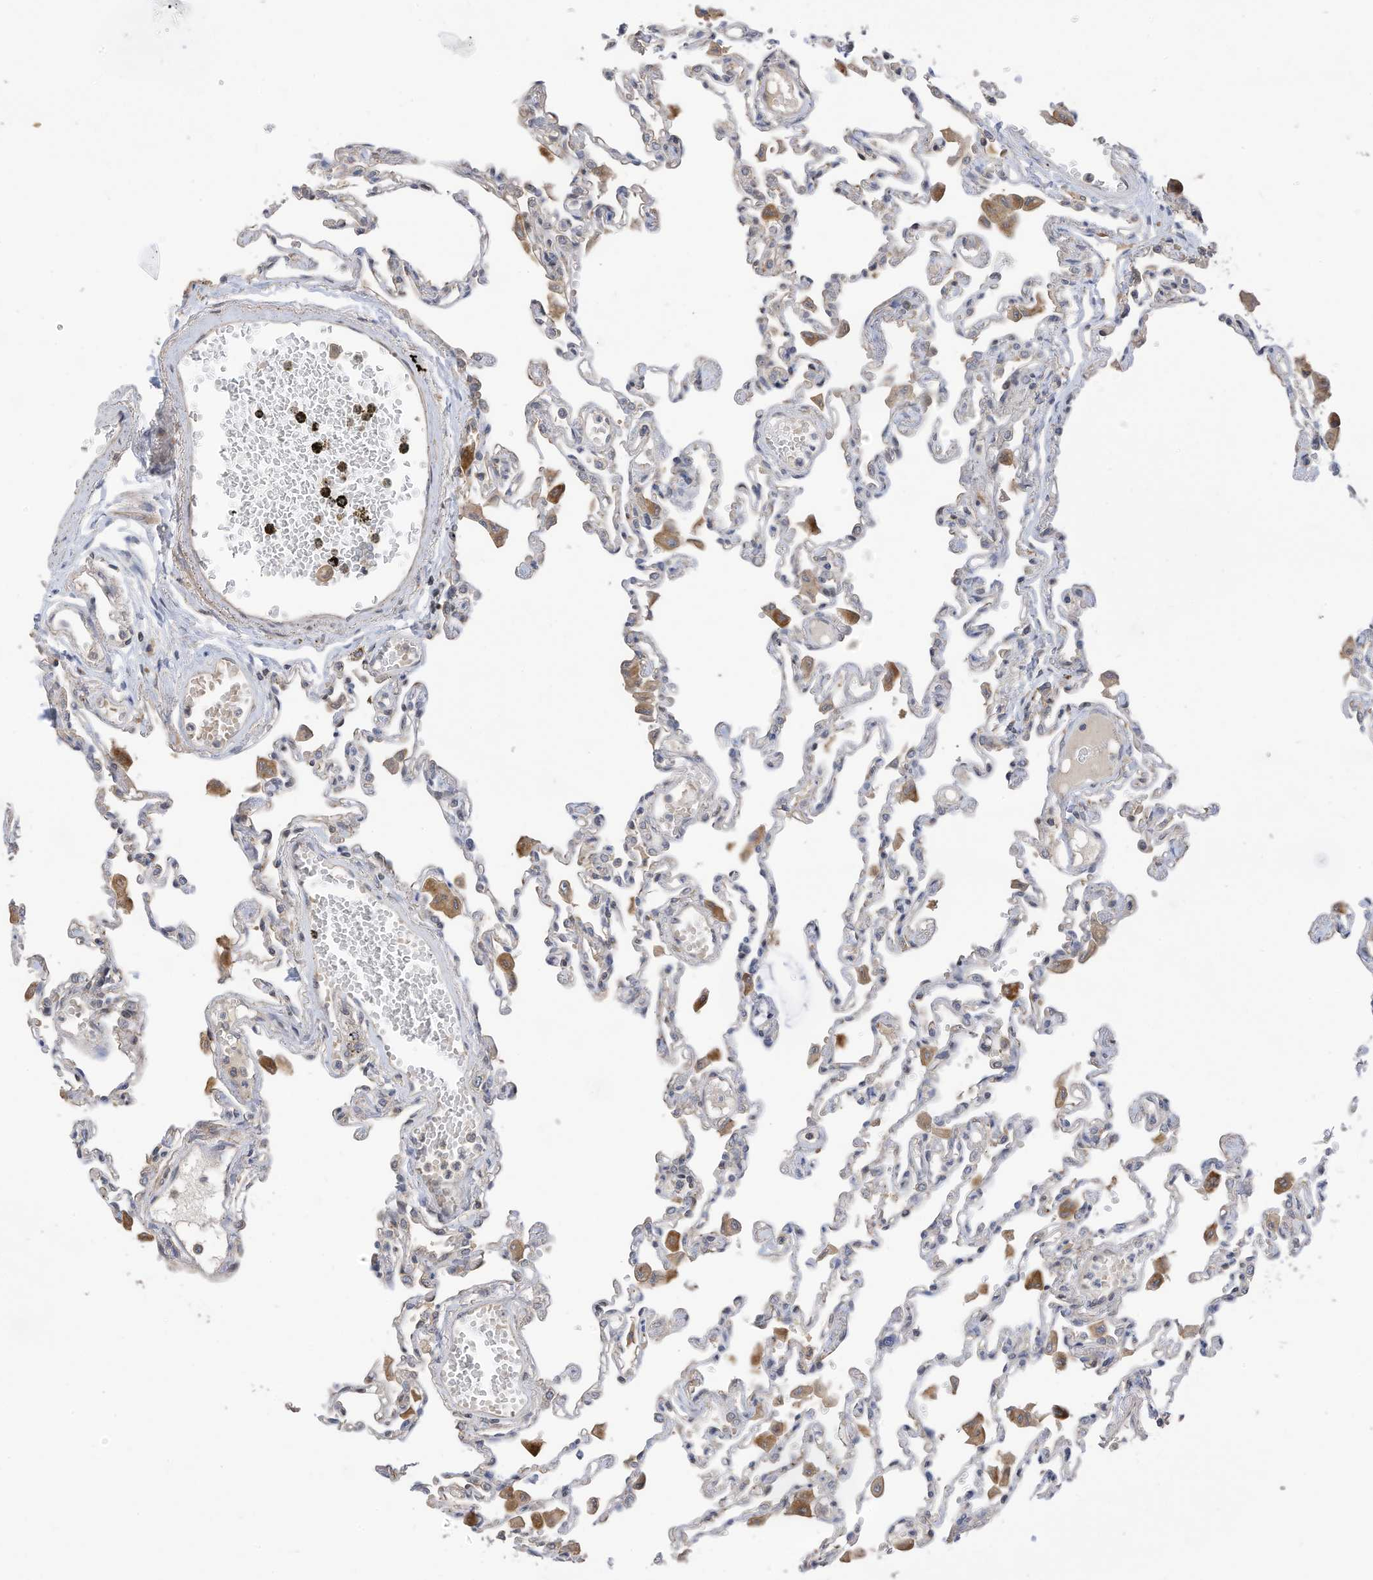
{"staining": {"intensity": "weak", "quantity": "<25%", "location": "cytoplasmic/membranous"}, "tissue": "lung", "cell_type": "Alveolar cells", "image_type": "normal", "snomed": [{"axis": "morphology", "description": "Normal tissue, NOS"}, {"axis": "topography", "description": "Bronchus"}, {"axis": "topography", "description": "Lung"}], "caption": "IHC histopathology image of normal lung stained for a protein (brown), which displays no expression in alveolar cells.", "gene": "REC8", "patient": {"sex": "female", "age": 49}}